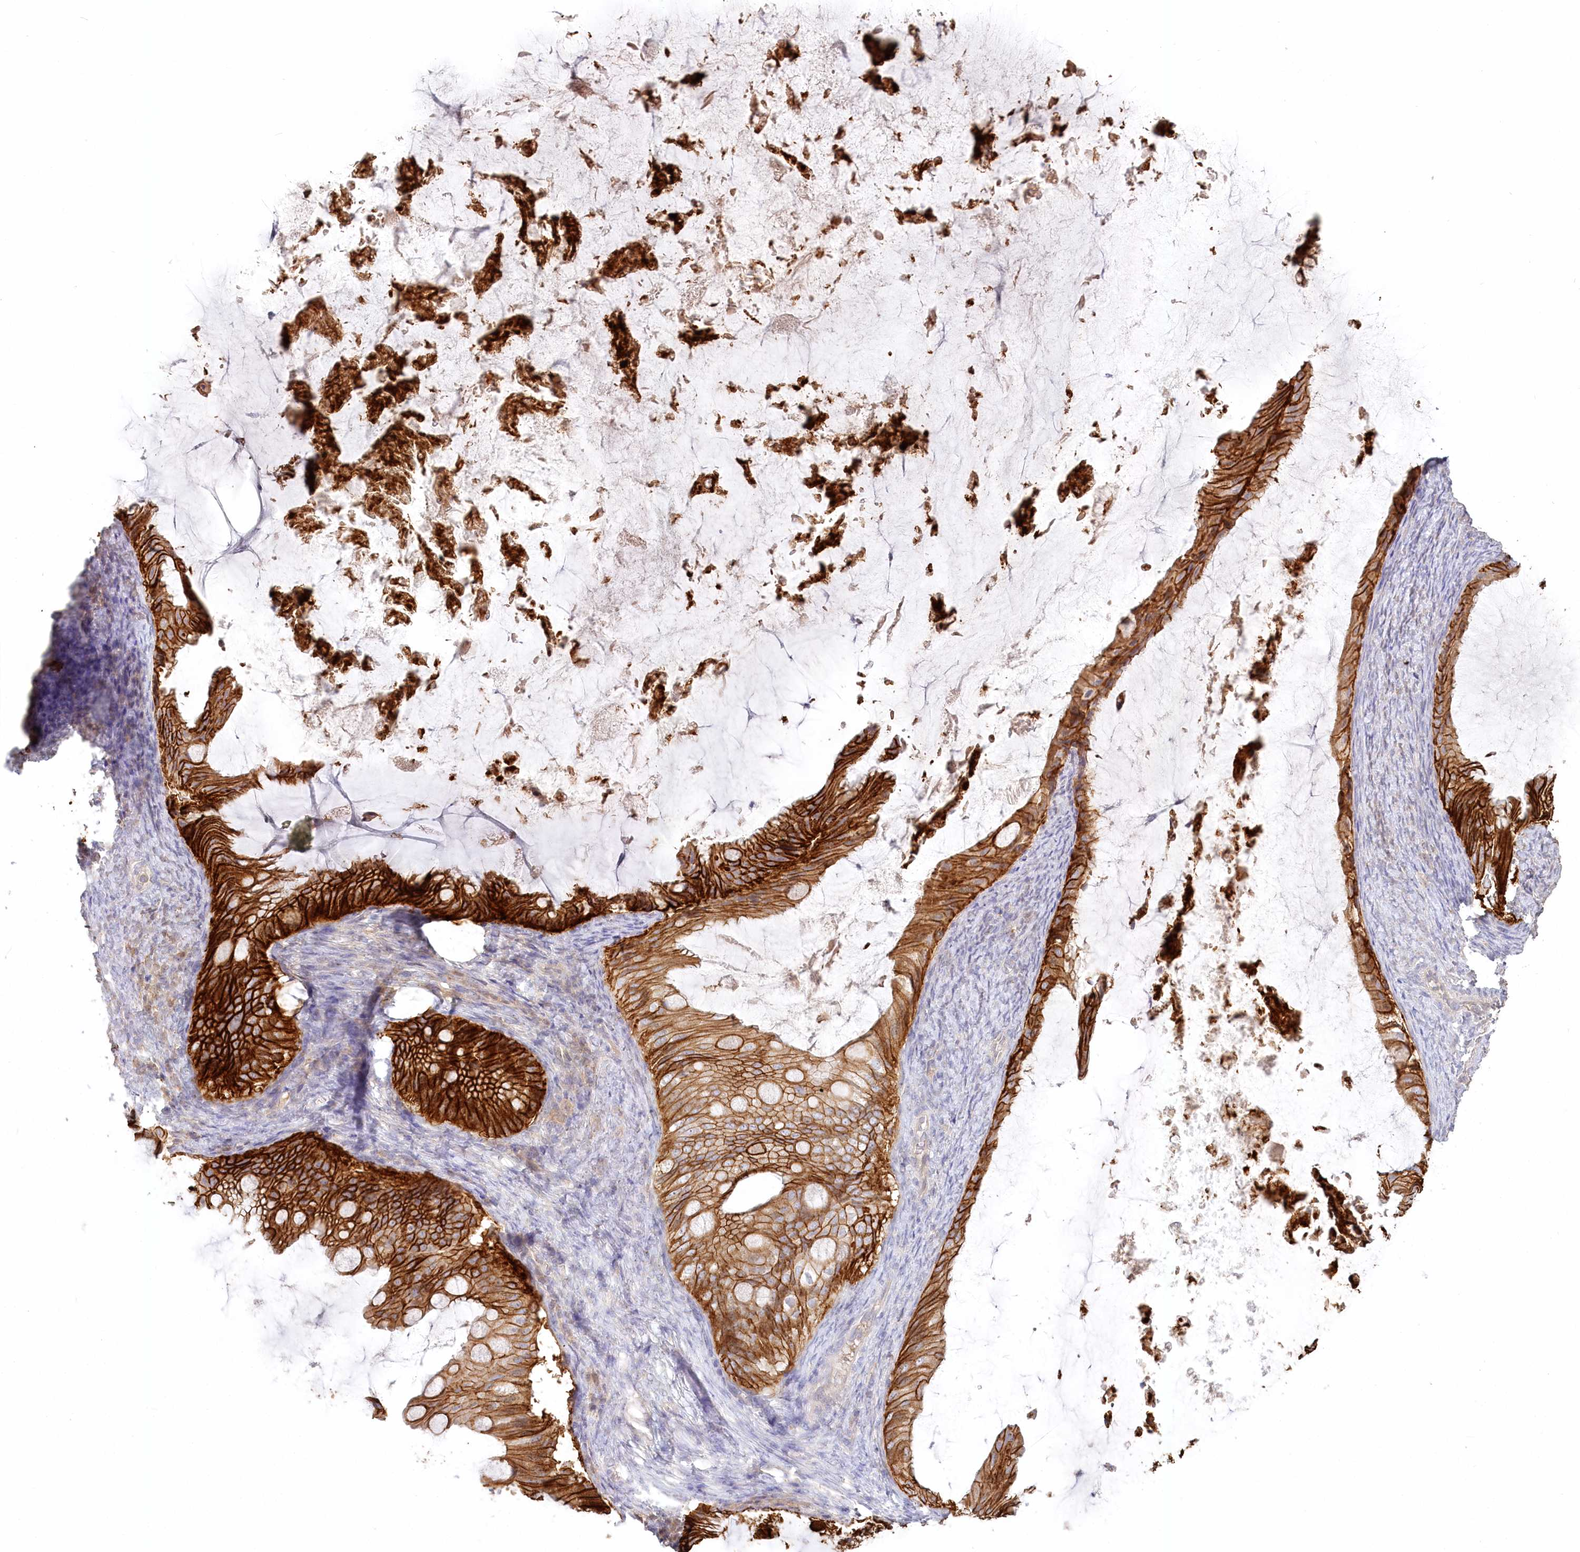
{"staining": {"intensity": "strong", "quantity": ">75%", "location": "cytoplasmic/membranous"}, "tissue": "ovarian cancer", "cell_type": "Tumor cells", "image_type": "cancer", "snomed": [{"axis": "morphology", "description": "Cystadenocarcinoma, mucinous, NOS"}, {"axis": "topography", "description": "Ovary"}], "caption": "DAB (3,3'-diaminobenzidine) immunohistochemical staining of human ovarian cancer (mucinous cystadenocarcinoma) exhibits strong cytoplasmic/membranous protein staining in about >75% of tumor cells.", "gene": "VSIG1", "patient": {"sex": "female", "age": 61}}